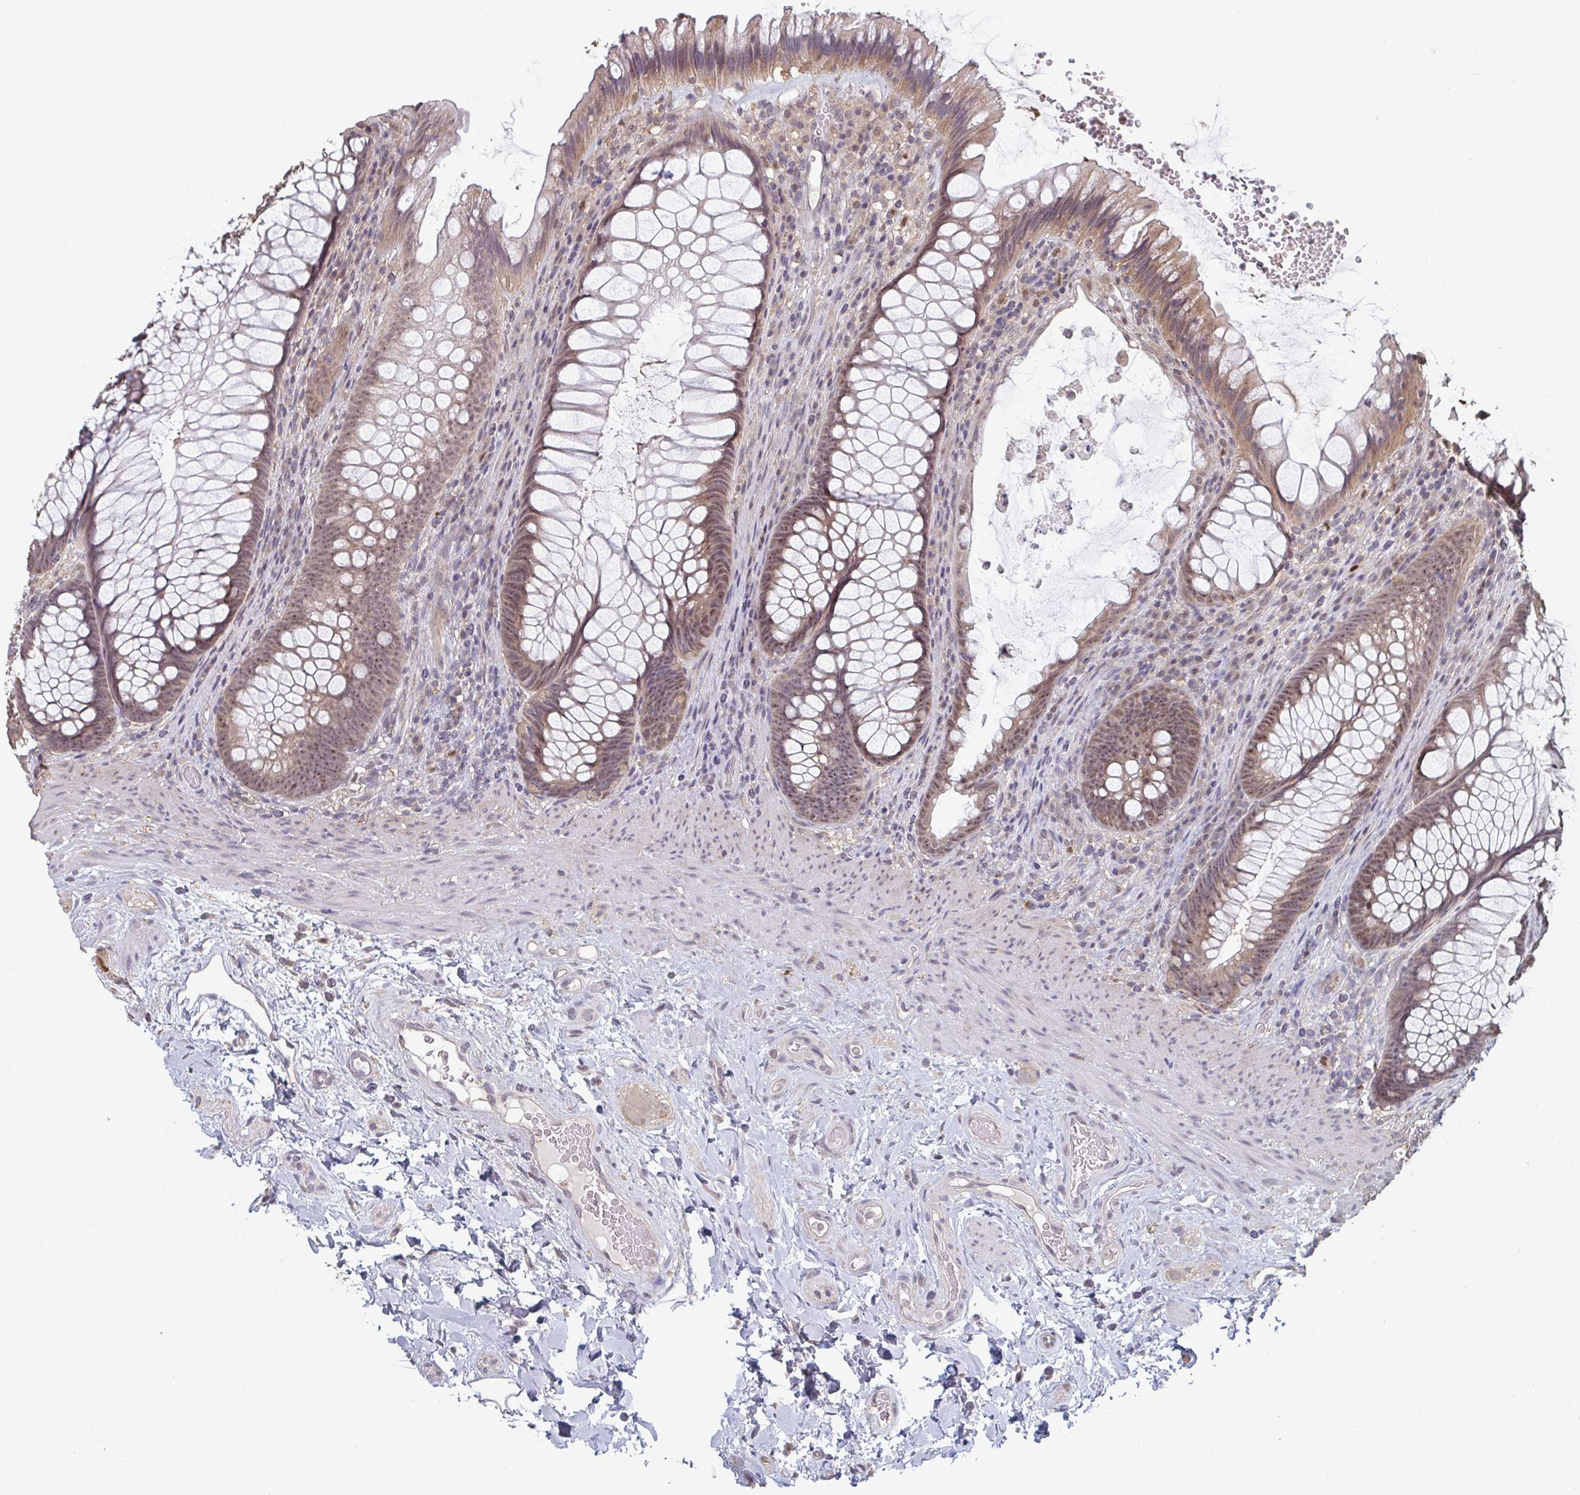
{"staining": {"intensity": "moderate", "quantity": ">75%", "location": "cytoplasmic/membranous,nuclear"}, "tissue": "rectum", "cell_type": "Glandular cells", "image_type": "normal", "snomed": [{"axis": "morphology", "description": "Normal tissue, NOS"}, {"axis": "topography", "description": "Rectum"}], "caption": "Brown immunohistochemical staining in normal human rectum shows moderate cytoplasmic/membranous,nuclear positivity in approximately >75% of glandular cells.", "gene": "LIX1", "patient": {"sex": "male", "age": 53}}